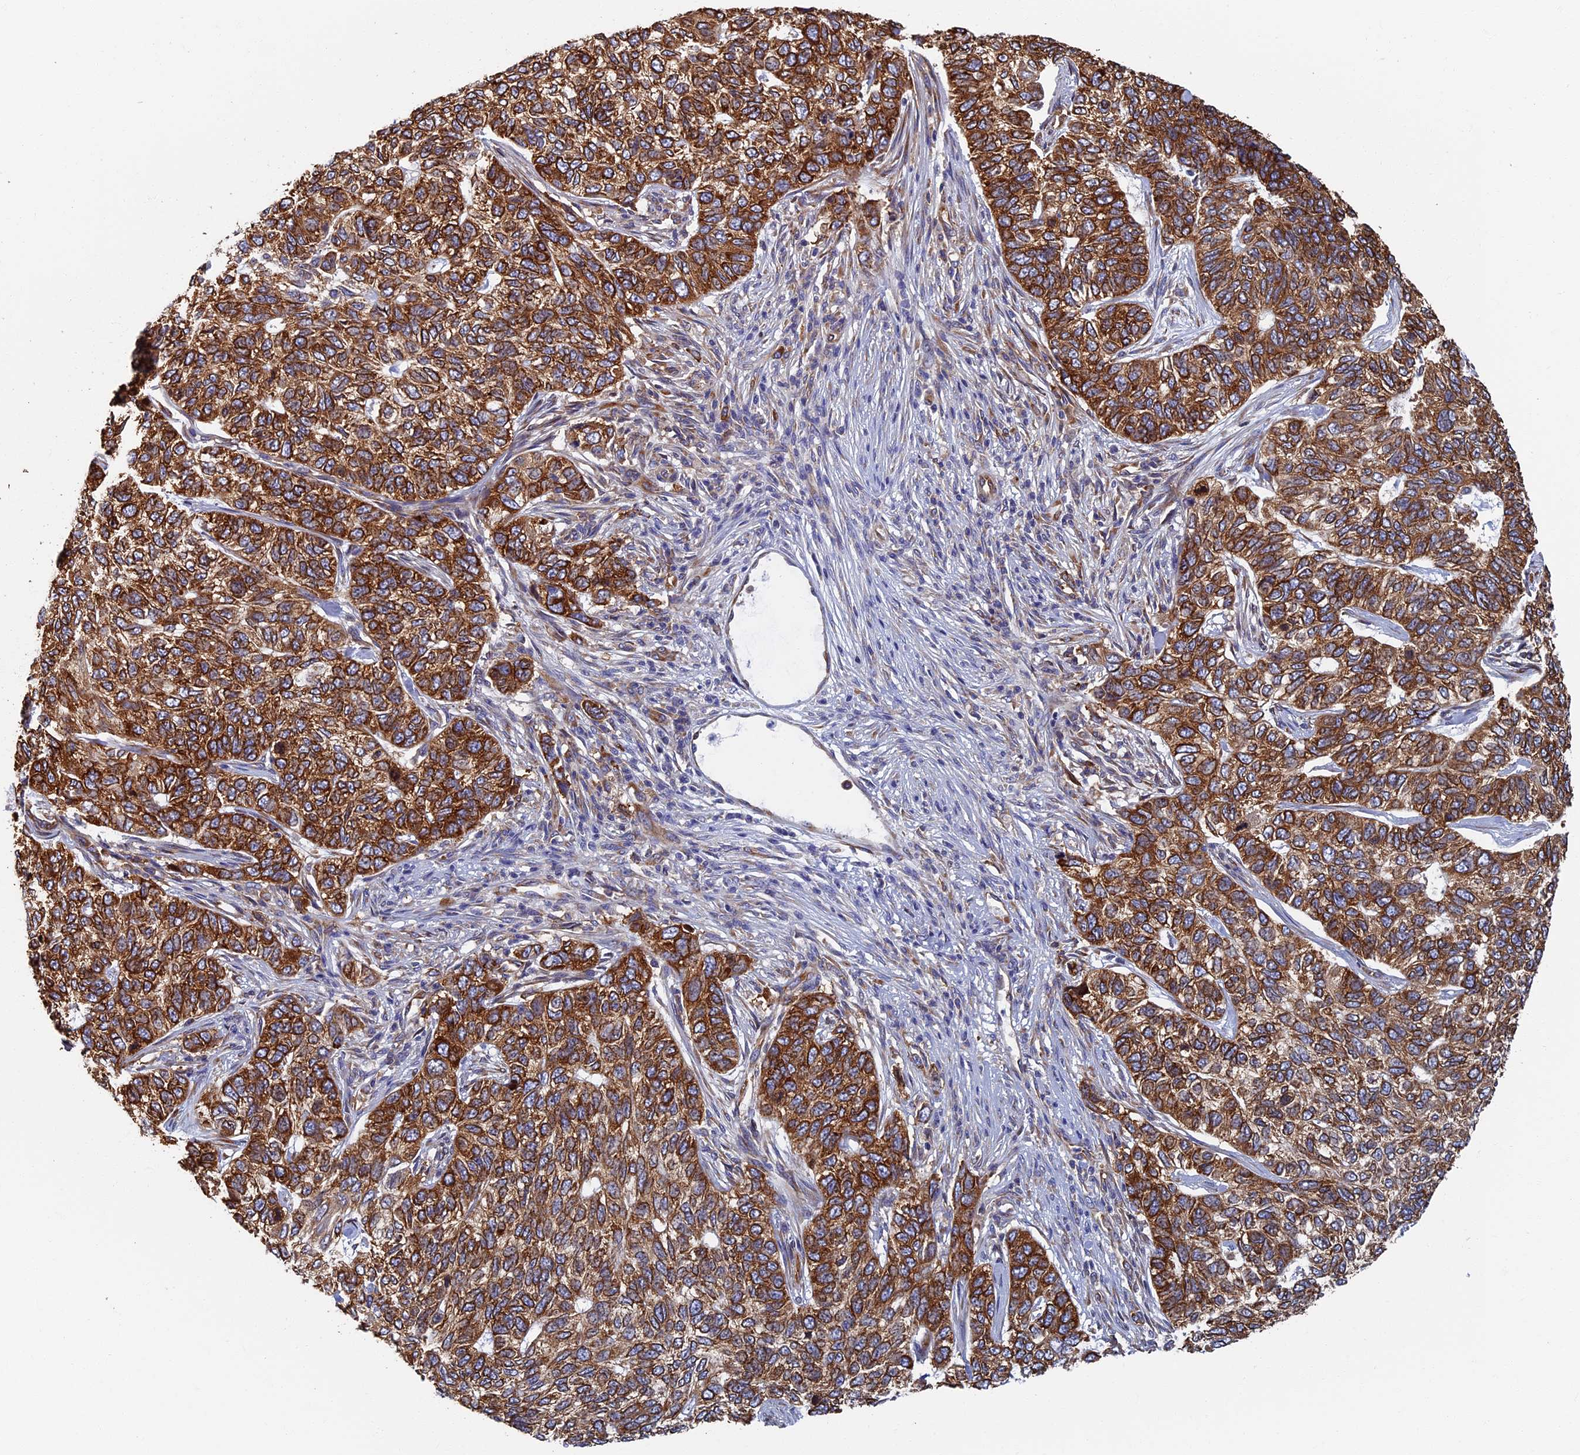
{"staining": {"intensity": "strong", "quantity": ">75%", "location": "cytoplasmic/membranous,nuclear"}, "tissue": "skin cancer", "cell_type": "Tumor cells", "image_type": "cancer", "snomed": [{"axis": "morphology", "description": "Basal cell carcinoma"}, {"axis": "topography", "description": "Skin"}], "caption": "Immunohistochemical staining of skin cancer (basal cell carcinoma) exhibits high levels of strong cytoplasmic/membranous and nuclear expression in about >75% of tumor cells.", "gene": "YBX1", "patient": {"sex": "female", "age": 65}}